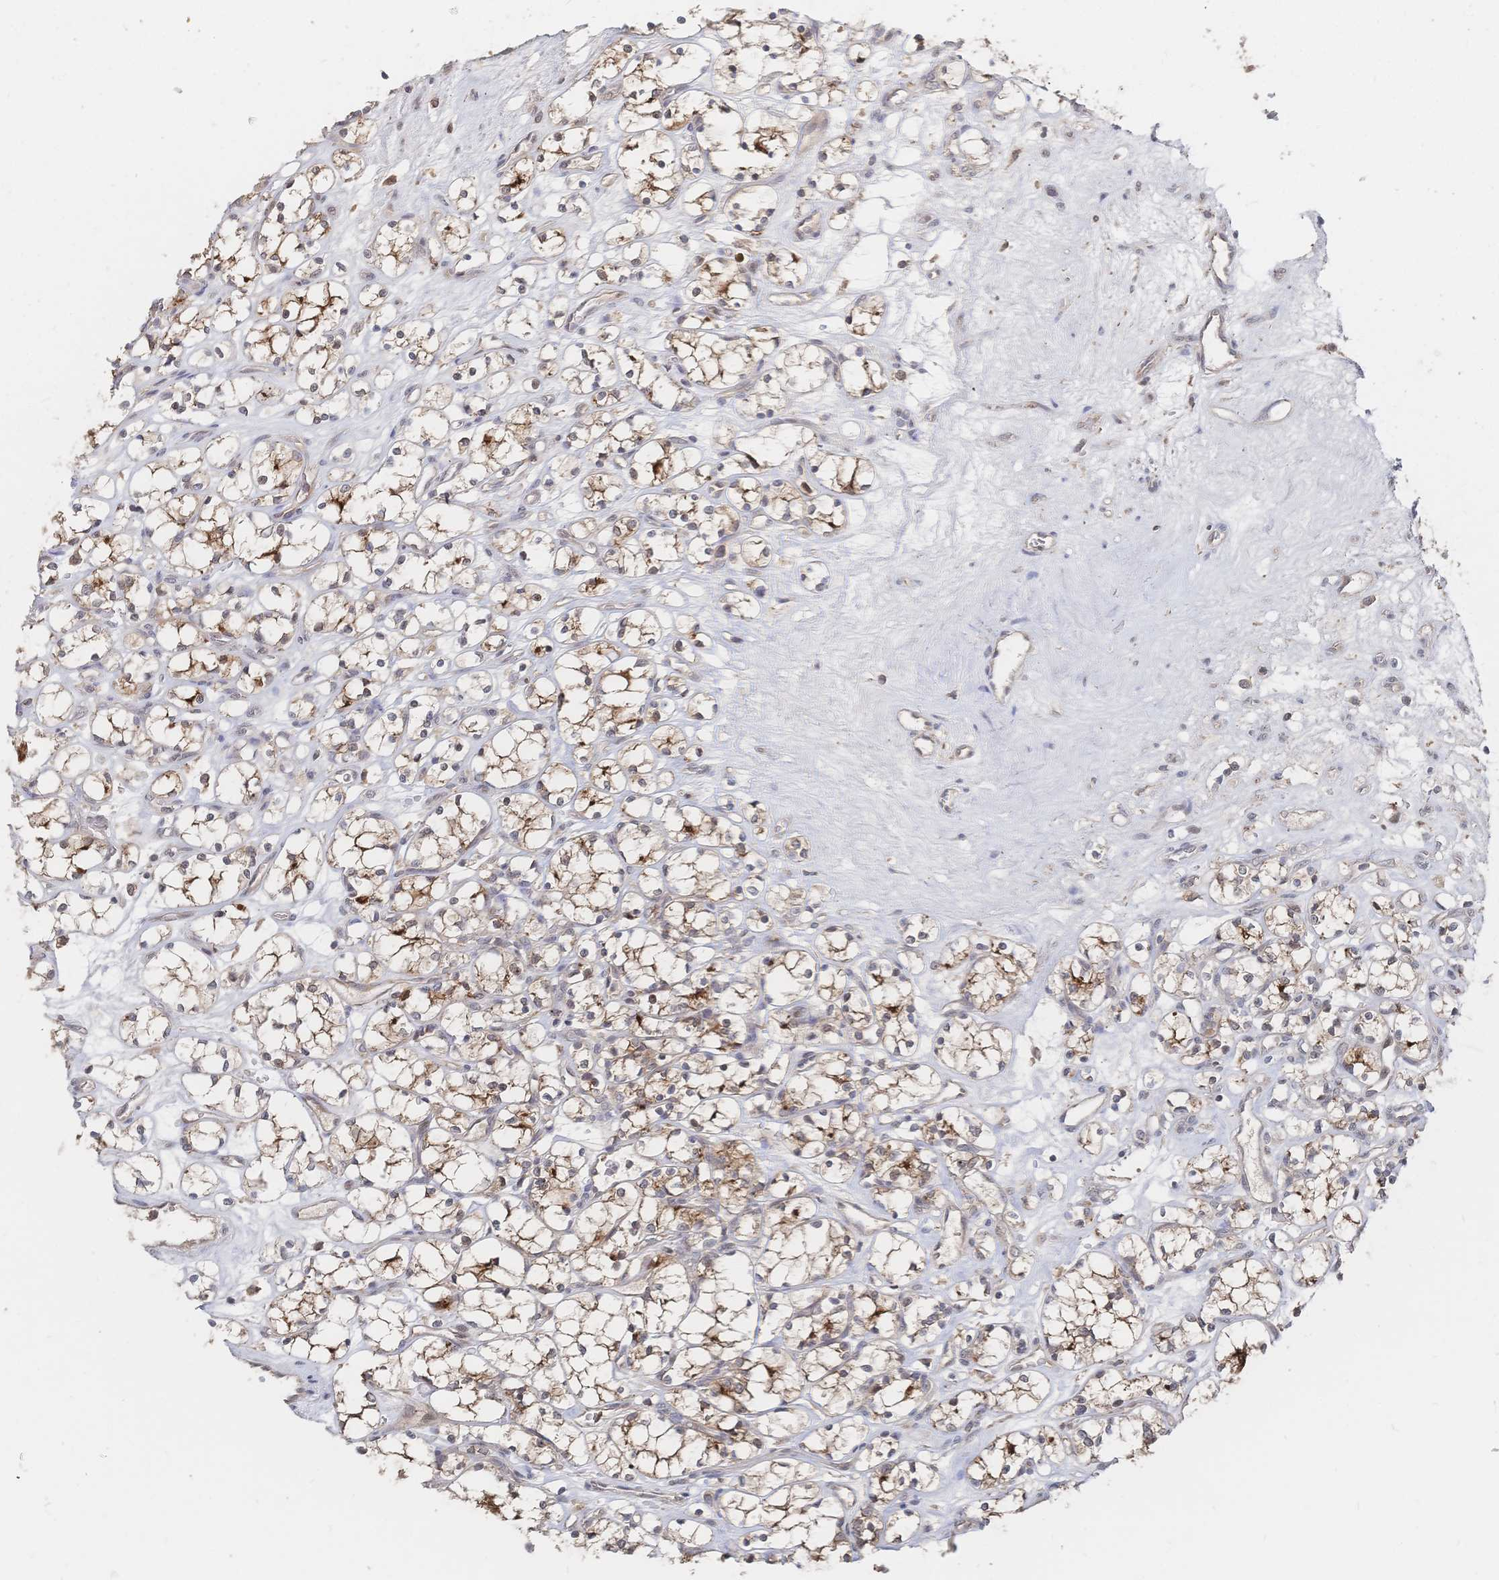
{"staining": {"intensity": "moderate", "quantity": ">75%", "location": "cytoplasmic/membranous"}, "tissue": "renal cancer", "cell_type": "Tumor cells", "image_type": "cancer", "snomed": [{"axis": "morphology", "description": "Adenocarcinoma, NOS"}, {"axis": "topography", "description": "Kidney"}], "caption": "There is medium levels of moderate cytoplasmic/membranous expression in tumor cells of renal adenocarcinoma, as demonstrated by immunohistochemical staining (brown color).", "gene": "LRP5", "patient": {"sex": "female", "age": 69}}